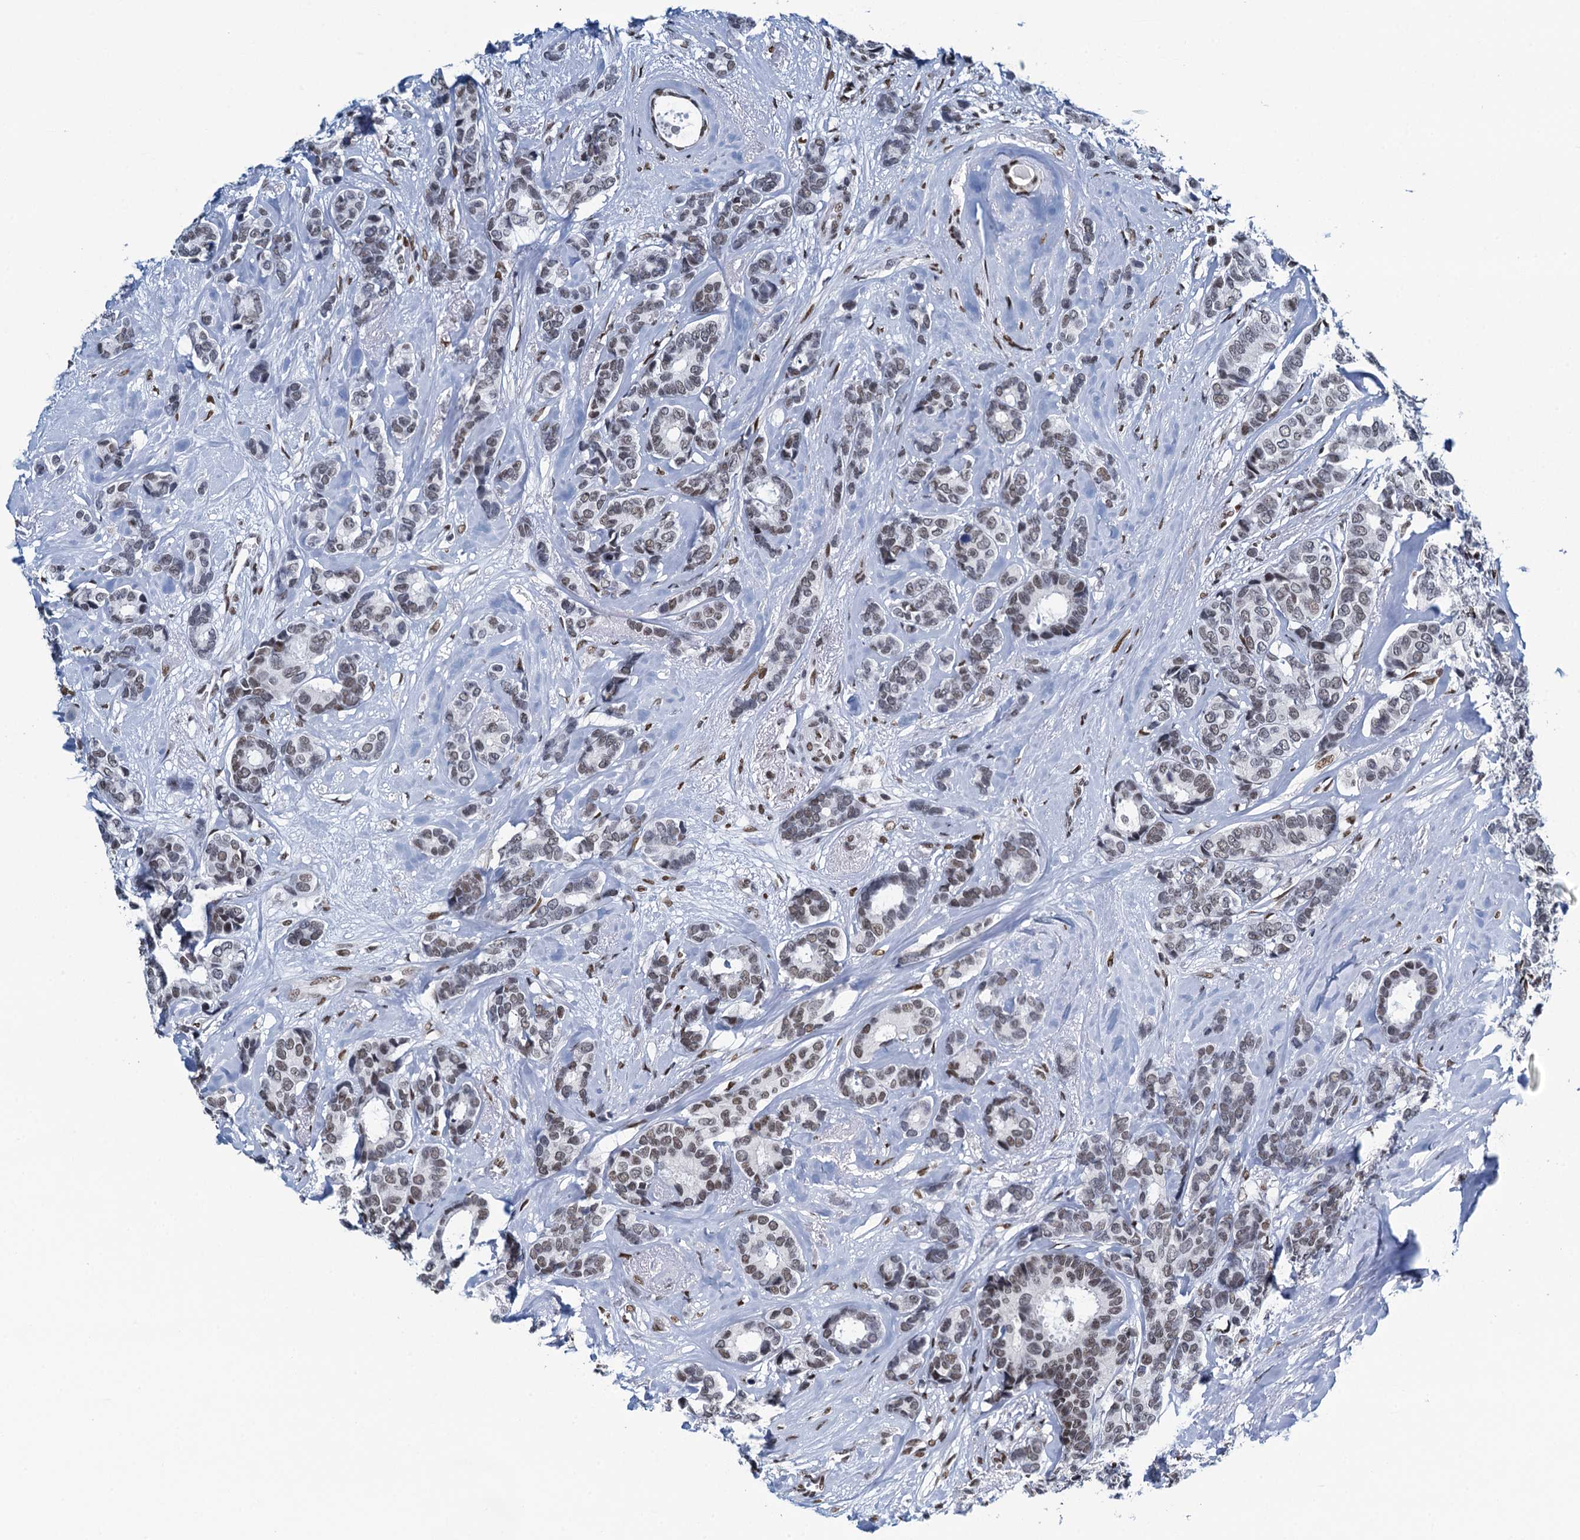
{"staining": {"intensity": "moderate", "quantity": "<25%", "location": "nuclear"}, "tissue": "breast cancer", "cell_type": "Tumor cells", "image_type": "cancer", "snomed": [{"axis": "morphology", "description": "Duct carcinoma"}, {"axis": "topography", "description": "Breast"}], "caption": "Immunohistochemical staining of human breast cancer (invasive ductal carcinoma) reveals moderate nuclear protein expression in approximately <25% of tumor cells.", "gene": "HNRNPUL2", "patient": {"sex": "female", "age": 87}}